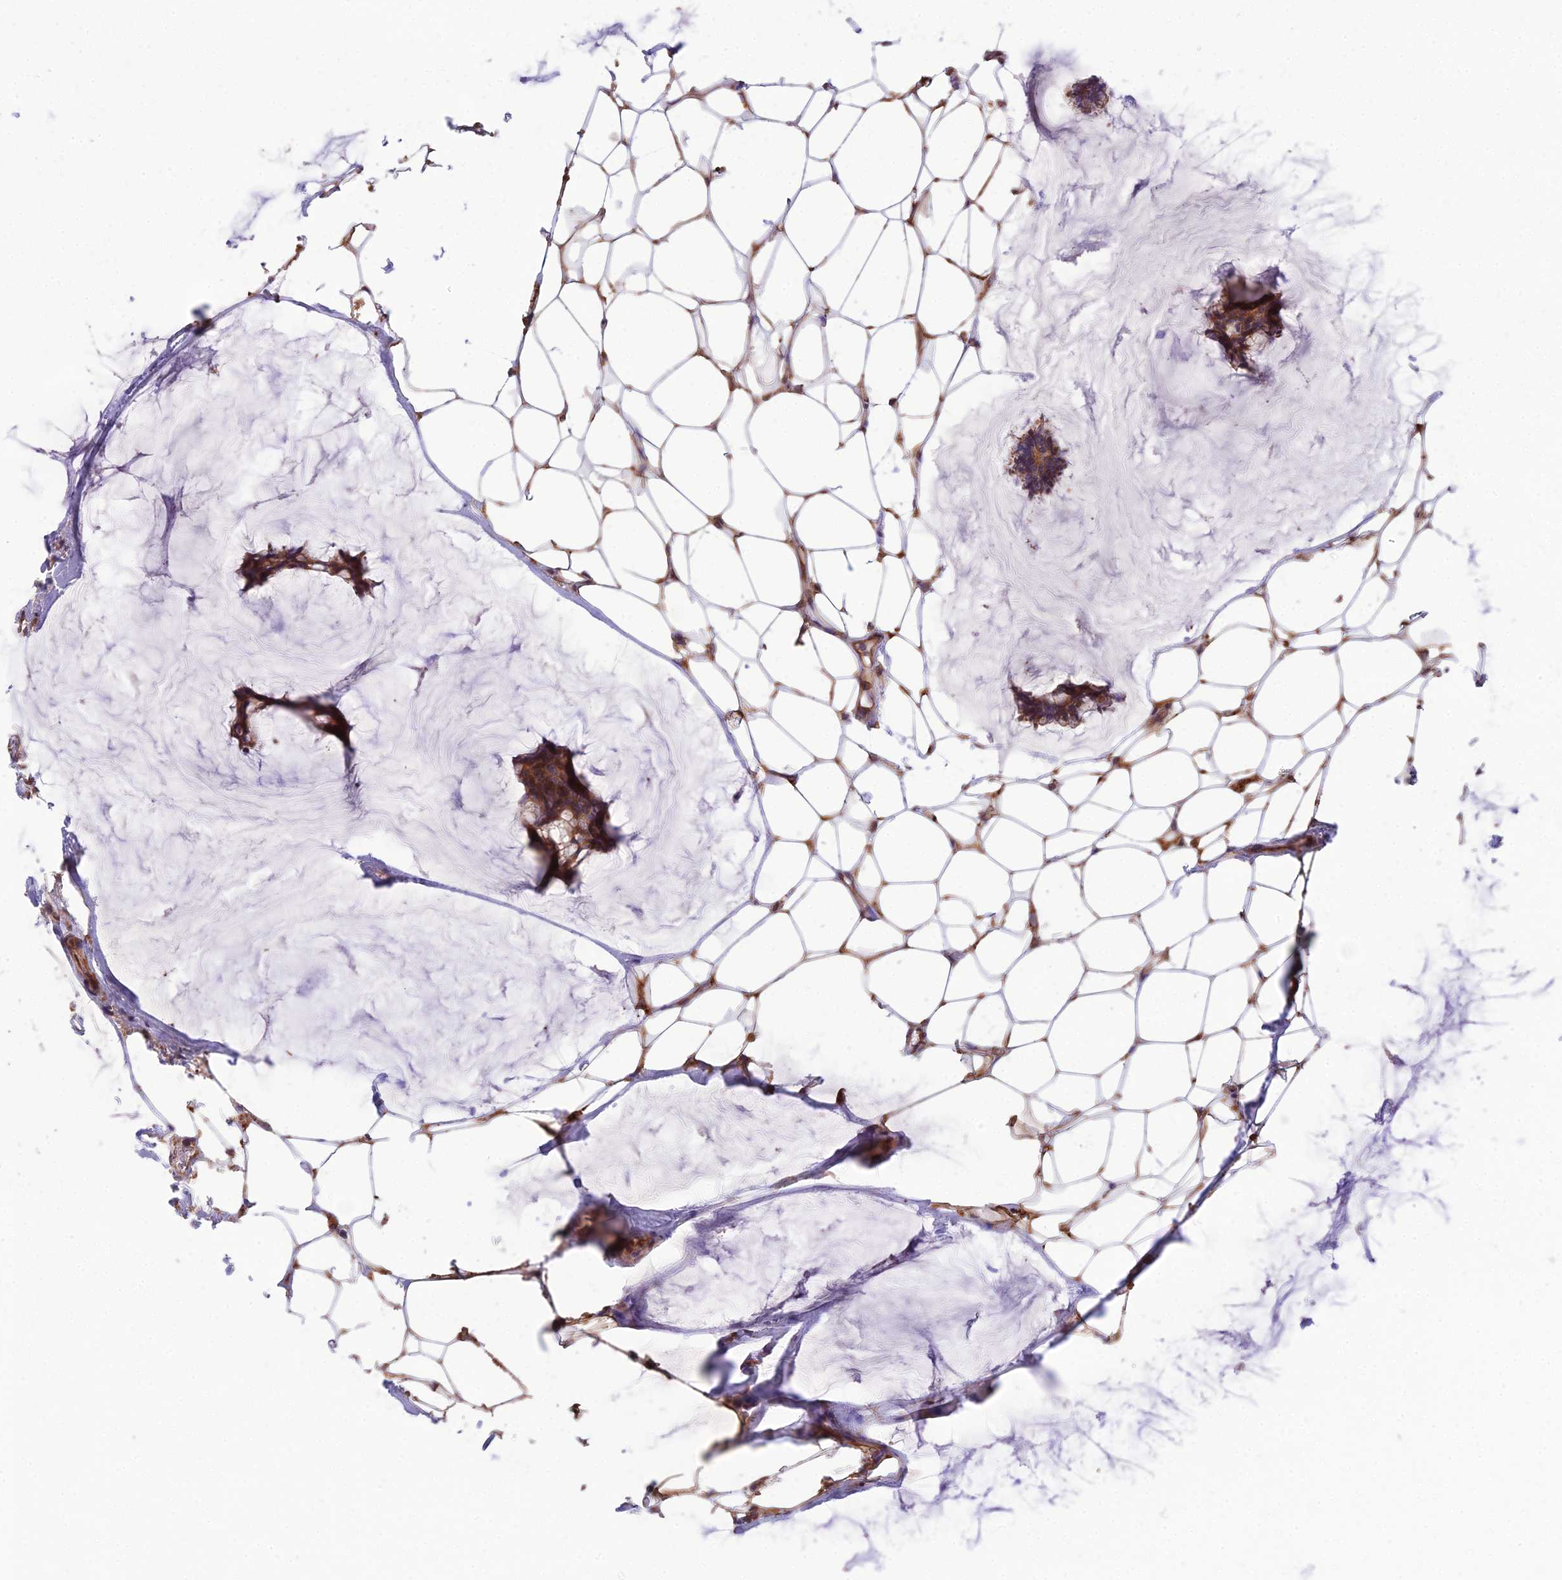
{"staining": {"intensity": "strong", "quantity": ">75%", "location": "cytoplasmic/membranous"}, "tissue": "breast cancer", "cell_type": "Tumor cells", "image_type": "cancer", "snomed": [{"axis": "morphology", "description": "Duct carcinoma"}, {"axis": "topography", "description": "Breast"}], "caption": "An image showing strong cytoplasmic/membranous positivity in approximately >75% of tumor cells in intraductal carcinoma (breast), as visualized by brown immunohistochemical staining.", "gene": "TRIM43B", "patient": {"sex": "female", "age": 93}}